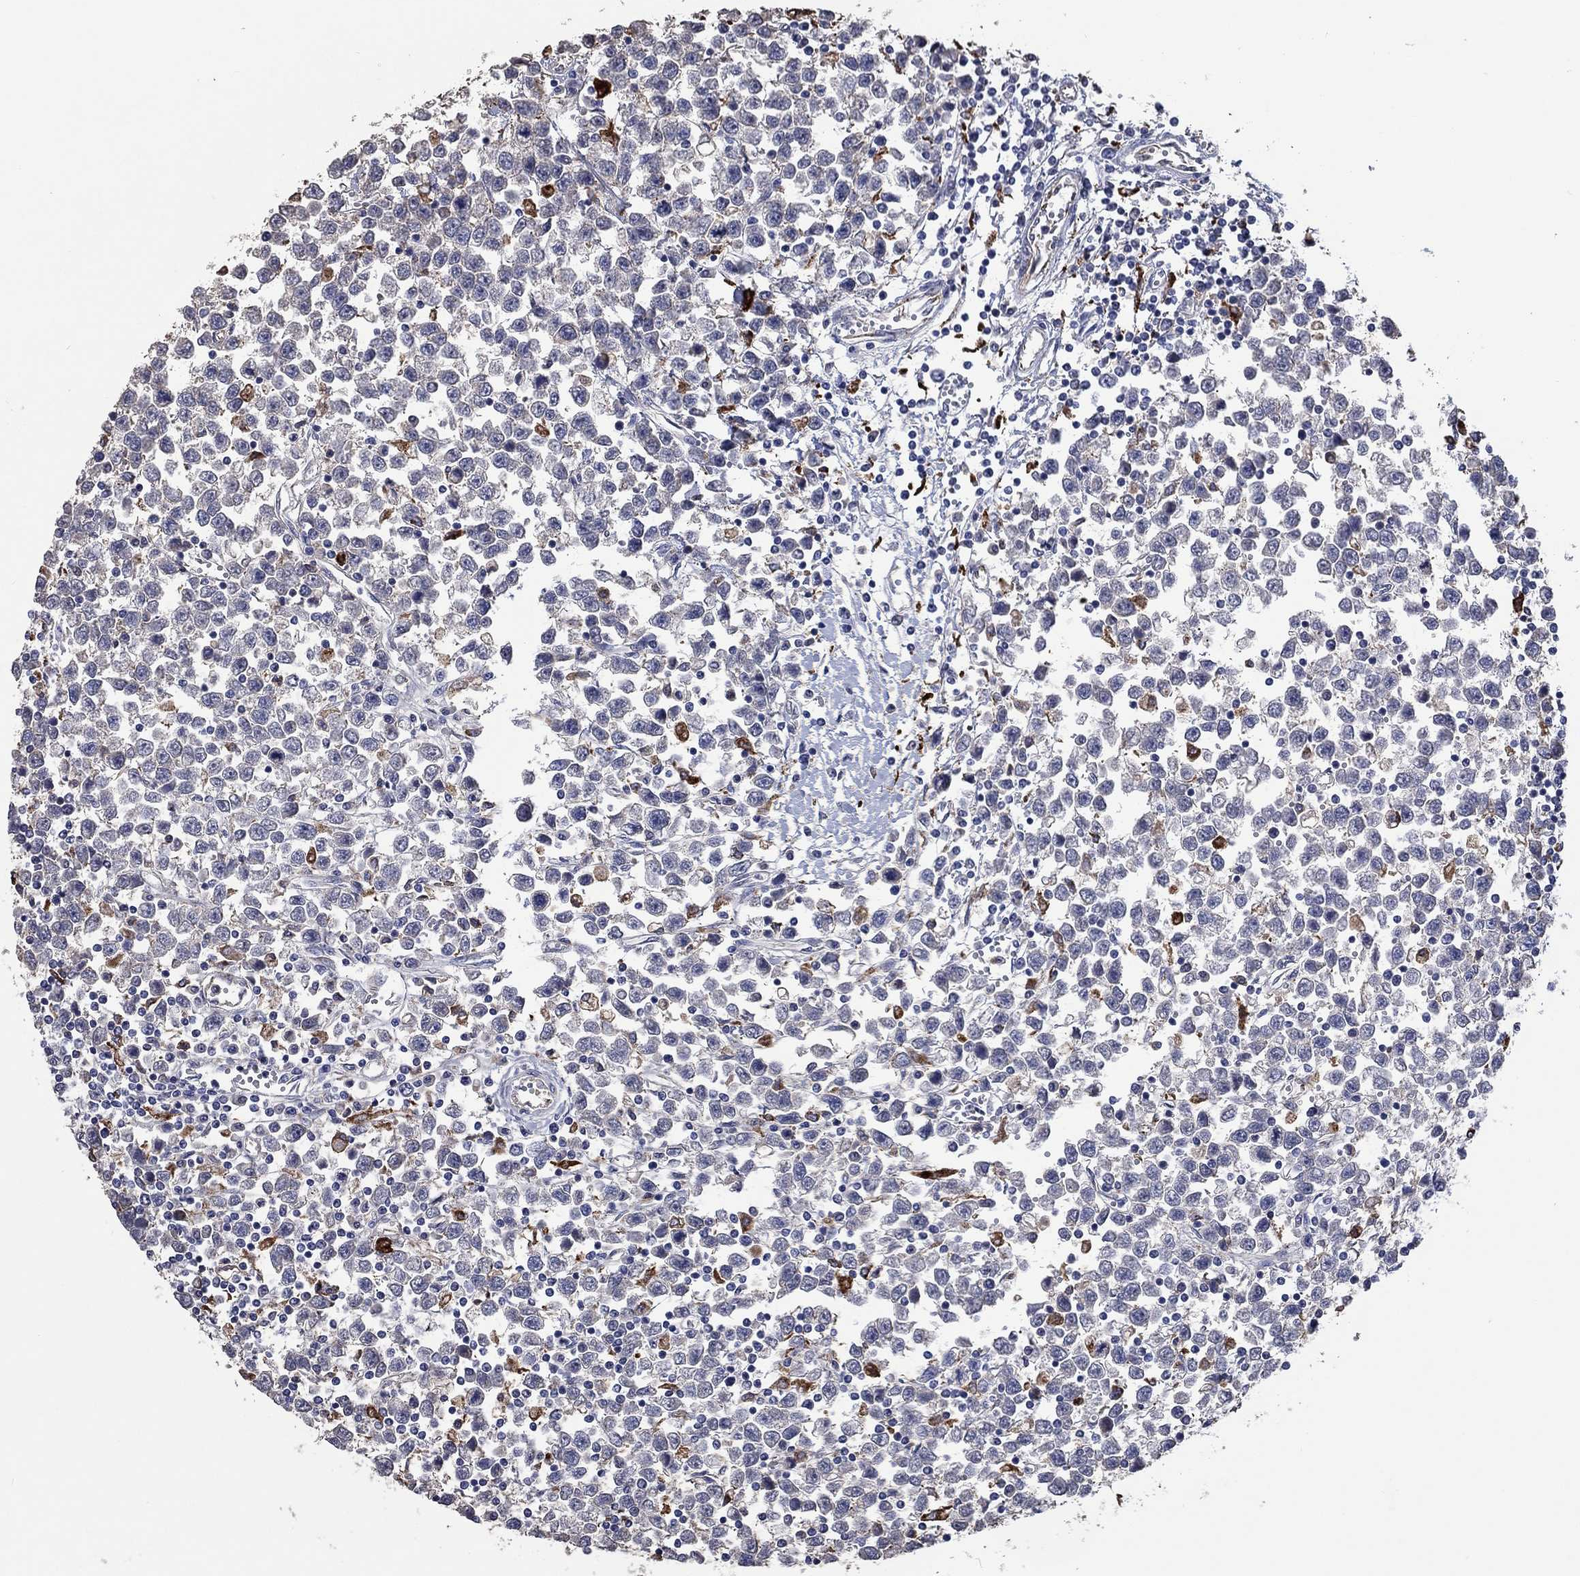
{"staining": {"intensity": "negative", "quantity": "none", "location": "none"}, "tissue": "testis cancer", "cell_type": "Tumor cells", "image_type": "cancer", "snomed": [{"axis": "morphology", "description": "Seminoma, NOS"}, {"axis": "topography", "description": "Testis"}], "caption": "DAB immunohistochemical staining of testis seminoma exhibits no significant staining in tumor cells.", "gene": "CTSB", "patient": {"sex": "male", "age": 34}}